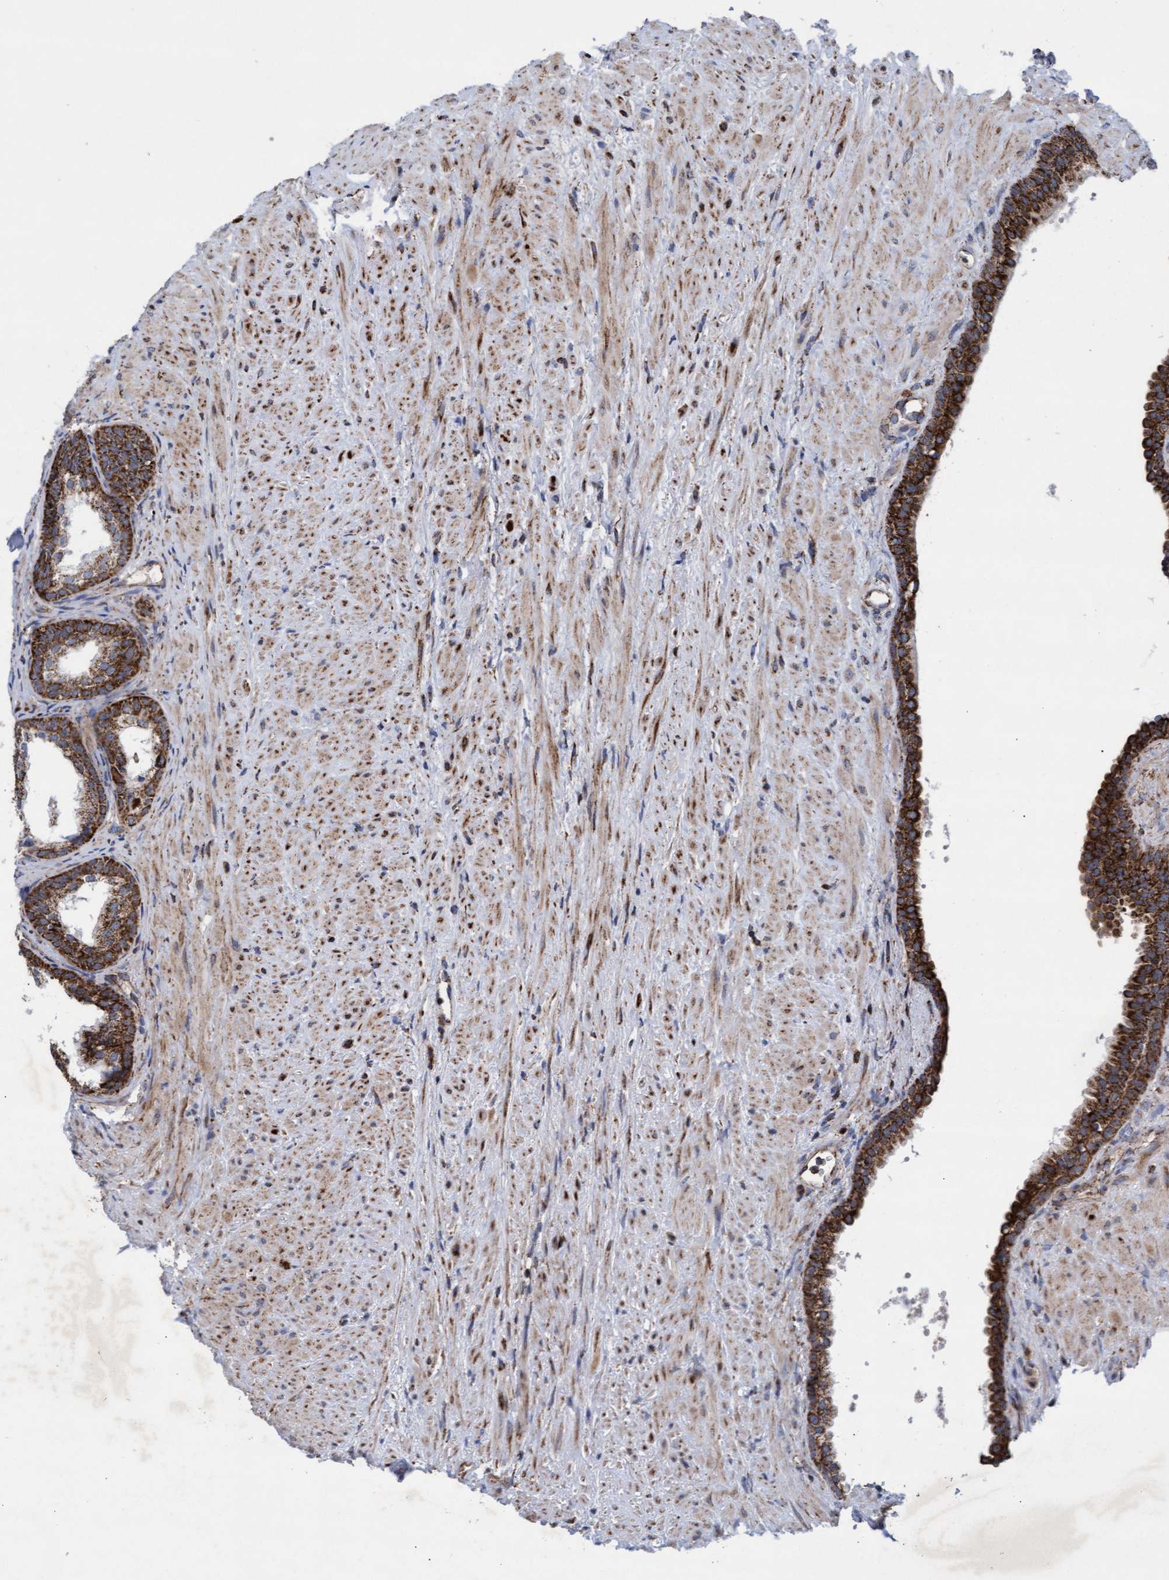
{"staining": {"intensity": "strong", "quantity": ">75%", "location": "cytoplasmic/membranous"}, "tissue": "prostate", "cell_type": "Glandular cells", "image_type": "normal", "snomed": [{"axis": "morphology", "description": "Normal tissue, NOS"}, {"axis": "topography", "description": "Prostate"}], "caption": "Prostate stained for a protein (brown) displays strong cytoplasmic/membranous positive positivity in approximately >75% of glandular cells.", "gene": "MRPL38", "patient": {"sex": "male", "age": 76}}